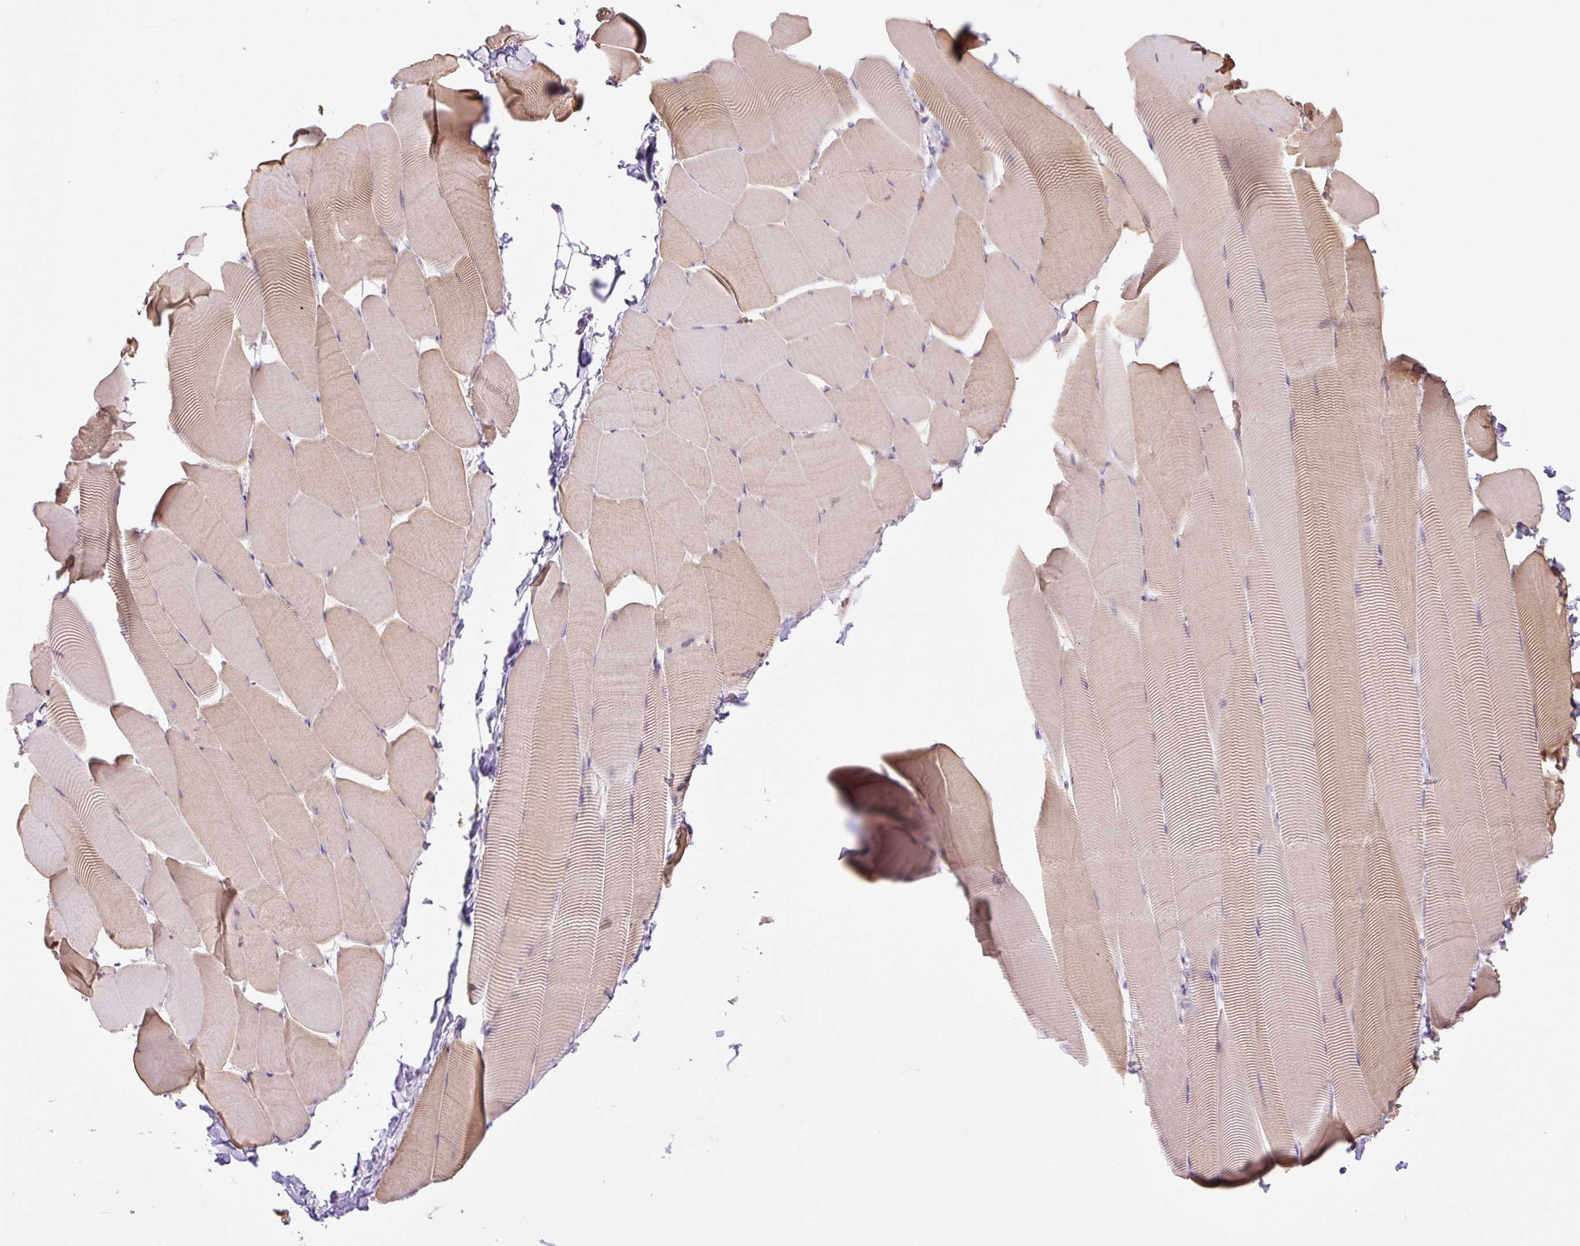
{"staining": {"intensity": "weak", "quantity": "<25%", "location": "cytoplasmic/membranous"}, "tissue": "skeletal muscle", "cell_type": "Myocytes", "image_type": "normal", "snomed": [{"axis": "morphology", "description": "Normal tissue, NOS"}, {"axis": "topography", "description": "Skeletal muscle"}], "caption": "Immunohistochemistry image of normal human skeletal muscle stained for a protein (brown), which demonstrates no staining in myocytes.", "gene": "GRID2", "patient": {"sex": "male", "age": 25}}